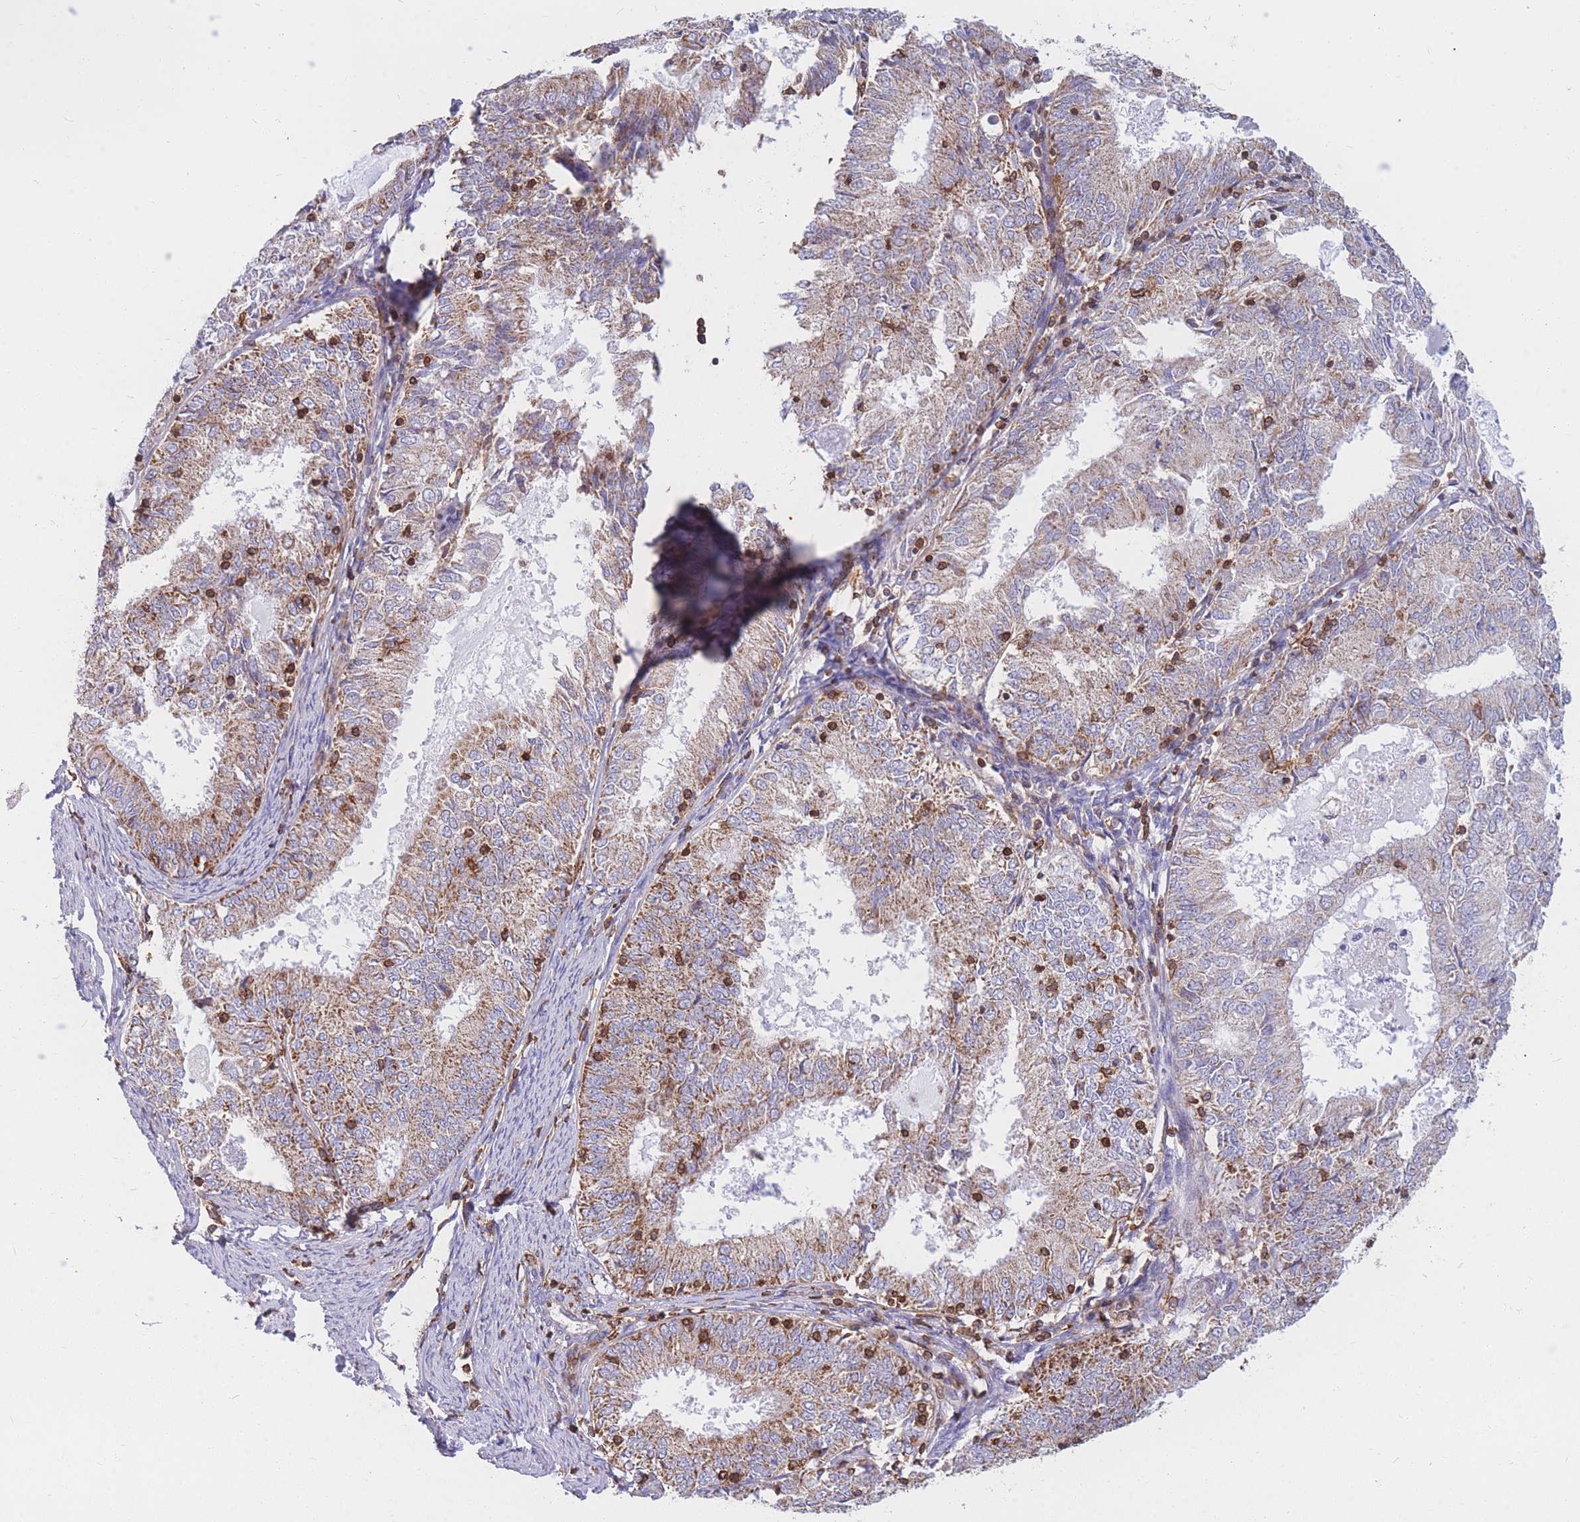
{"staining": {"intensity": "weak", "quantity": ">75%", "location": "cytoplasmic/membranous"}, "tissue": "endometrial cancer", "cell_type": "Tumor cells", "image_type": "cancer", "snomed": [{"axis": "morphology", "description": "Adenocarcinoma, NOS"}, {"axis": "topography", "description": "Endometrium"}], "caption": "Immunohistochemistry staining of endometrial adenocarcinoma, which shows low levels of weak cytoplasmic/membranous staining in approximately >75% of tumor cells indicating weak cytoplasmic/membranous protein positivity. The staining was performed using DAB (brown) for protein detection and nuclei were counterstained in hematoxylin (blue).", "gene": "MRPL54", "patient": {"sex": "female", "age": 57}}